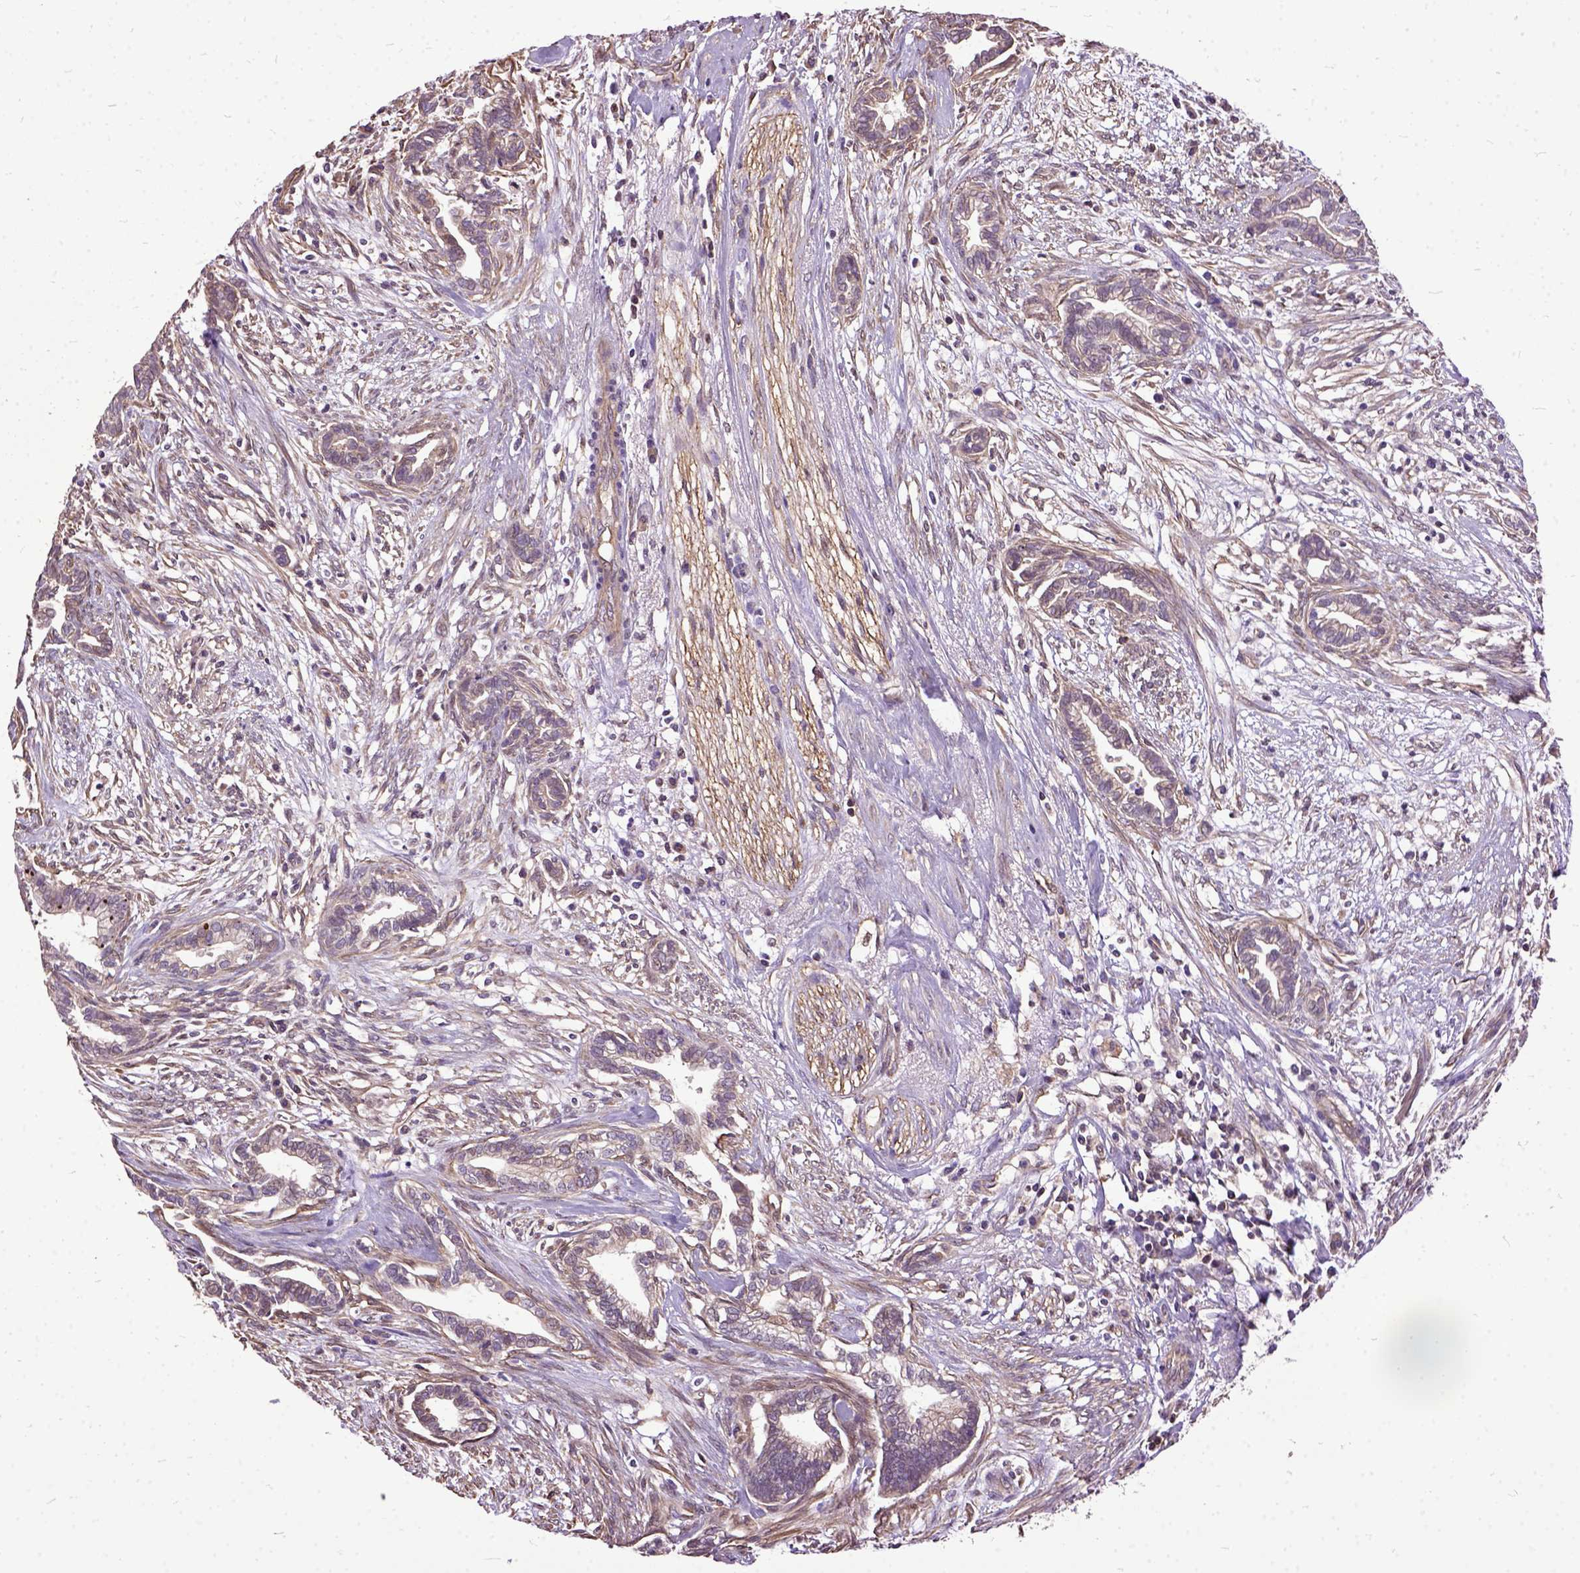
{"staining": {"intensity": "negative", "quantity": "none", "location": "none"}, "tissue": "cervical cancer", "cell_type": "Tumor cells", "image_type": "cancer", "snomed": [{"axis": "morphology", "description": "Adenocarcinoma, NOS"}, {"axis": "topography", "description": "Cervix"}], "caption": "Immunohistochemical staining of human cervical cancer (adenocarcinoma) shows no significant staining in tumor cells.", "gene": "AREG", "patient": {"sex": "female", "age": 62}}